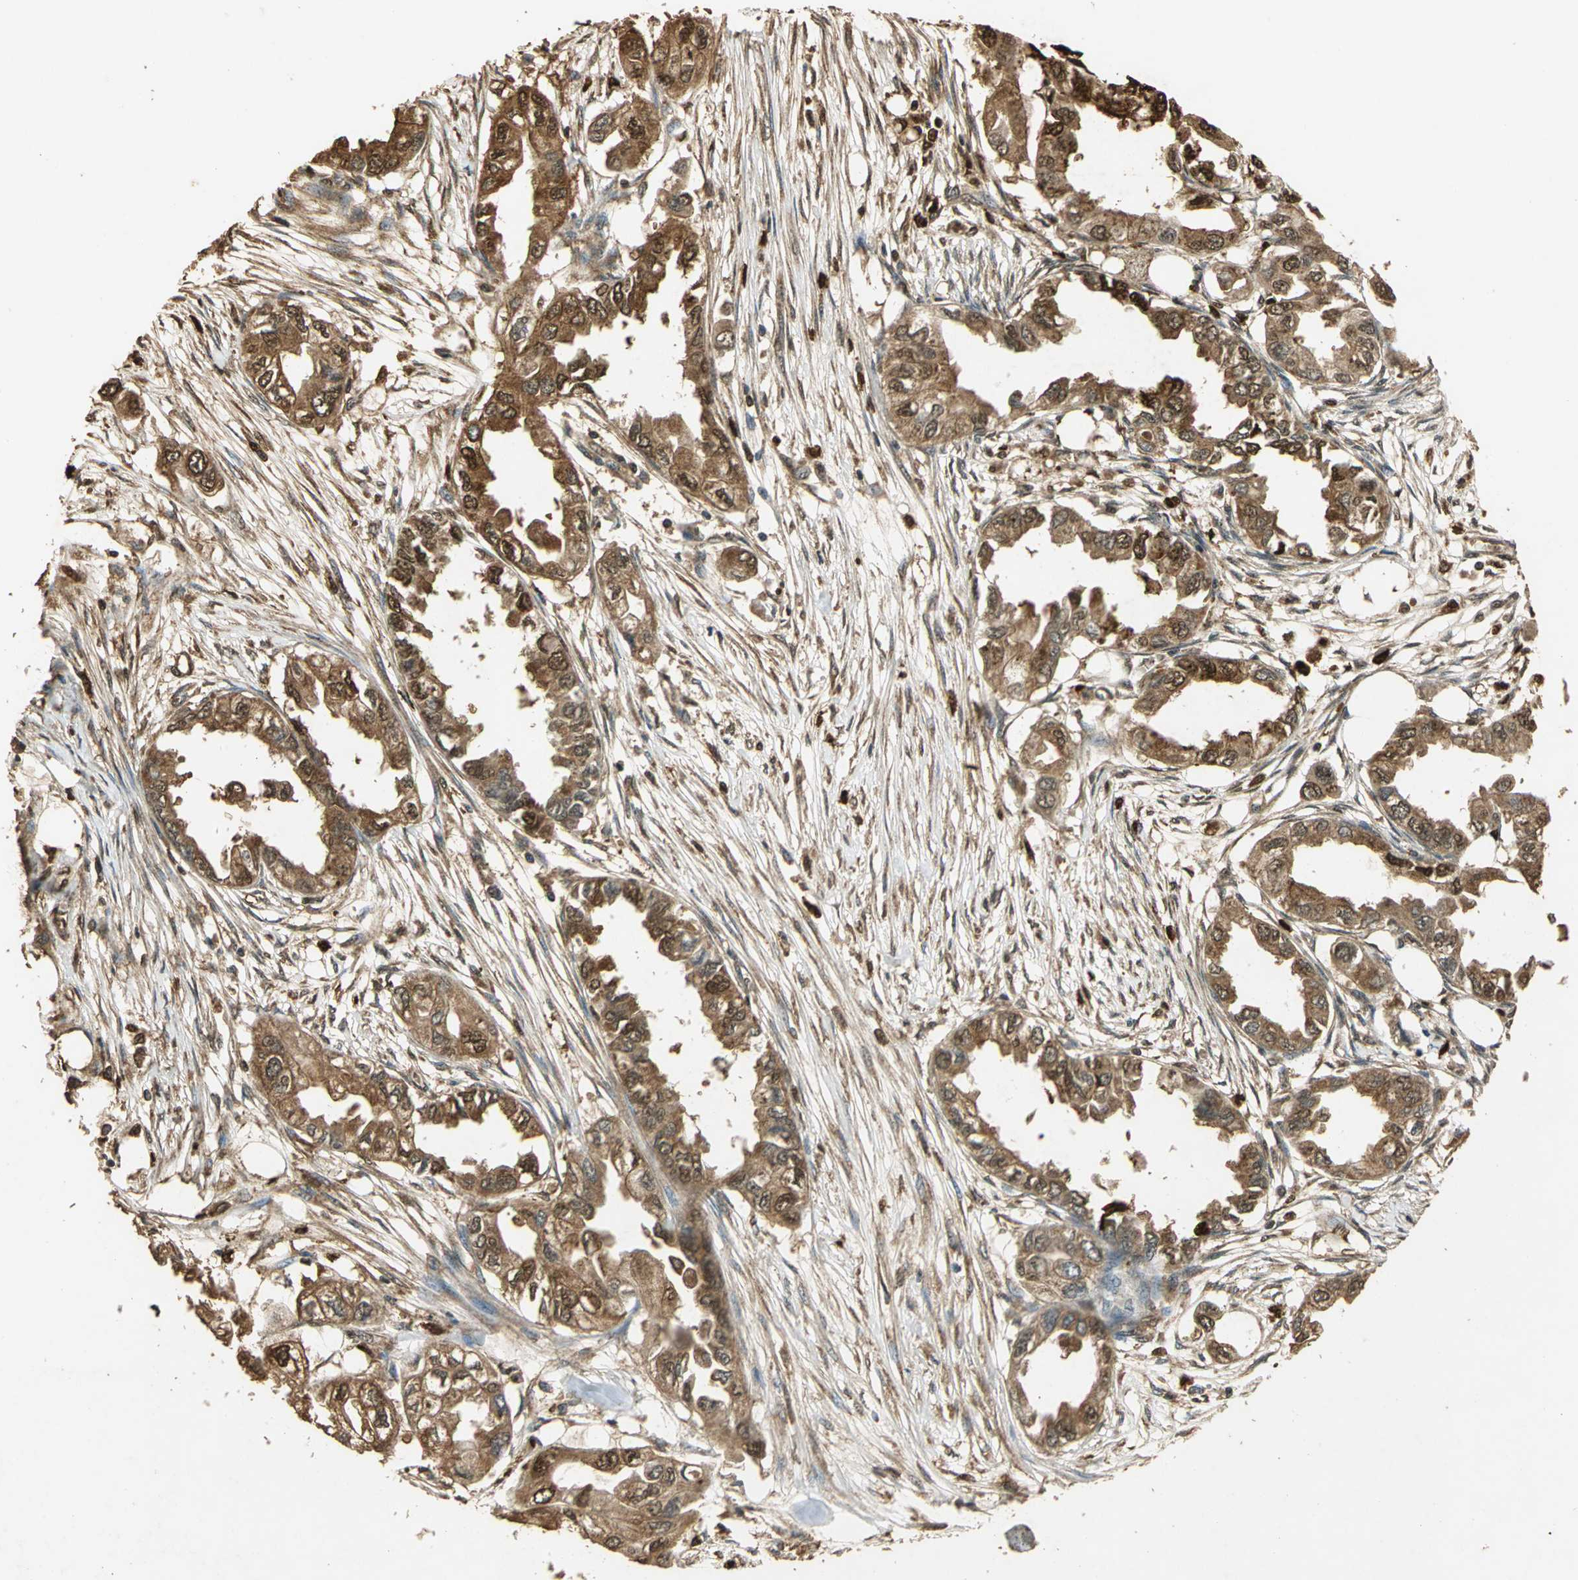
{"staining": {"intensity": "strong", "quantity": ">75%", "location": "cytoplasmic/membranous"}, "tissue": "endometrial cancer", "cell_type": "Tumor cells", "image_type": "cancer", "snomed": [{"axis": "morphology", "description": "Adenocarcinoma, NOS"}, {"axis": "topography", "description": "Endometrium"}], "caption": "Strong cytoplasmic/membranous staining for a protein is present in approximately >75% of tumor cells of adenocarcinoma (endometrial) using immunohistochemistry (IHC).", "gene": "GAPDH", "patient": {"sex": "female", "age": 67}}